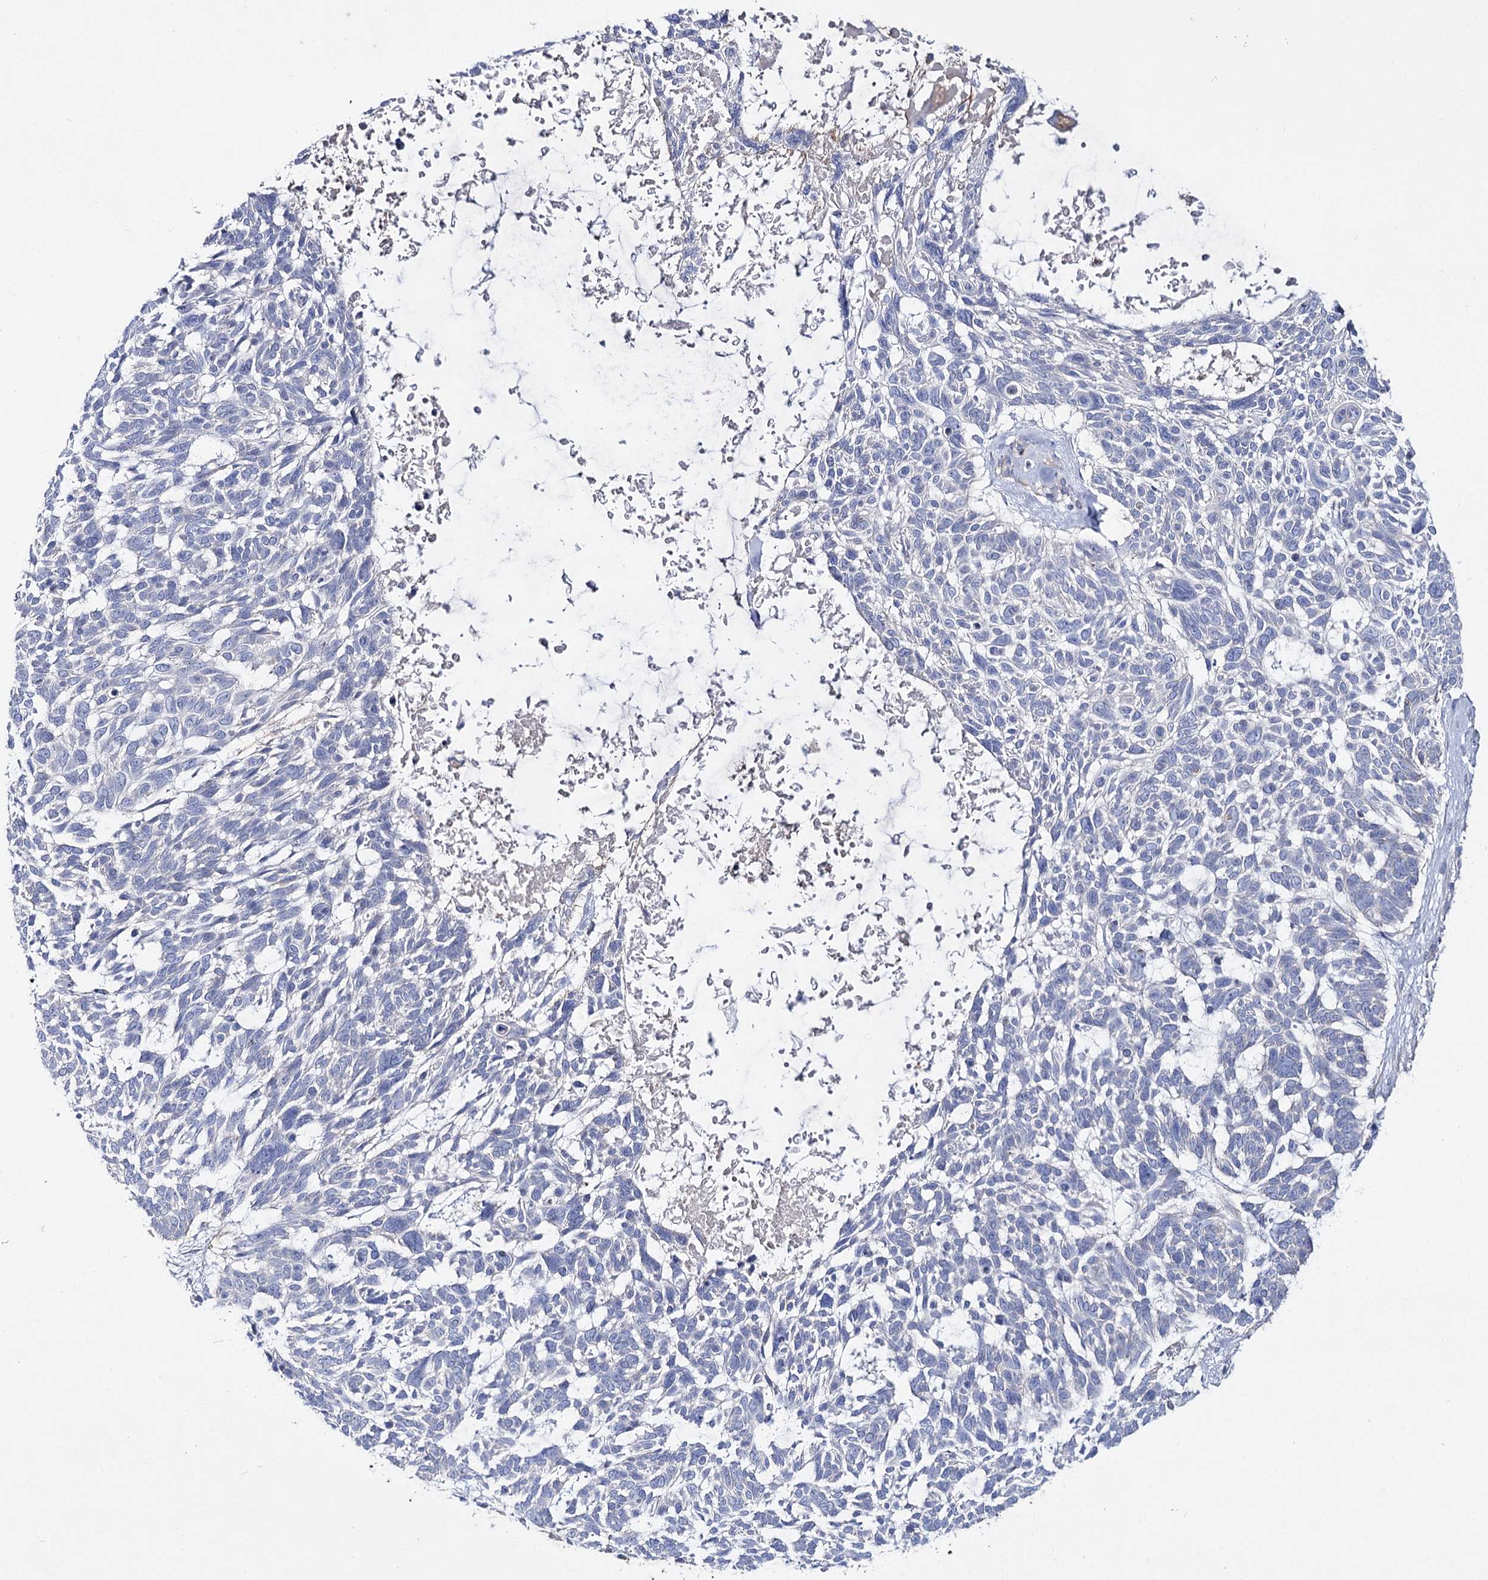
{"staining": {"intensity": "negative", "quantity": "none", "location": "none"}, "tissue": "skin cancer", "cell_type": "Tumor cells", "image_type": "cancer", "snomed": [{"axis": "morphology", "description": "Basal cell carcinoma"}, {"axis": "topography", "description": "Skin"}], "caption": "Skin cancer (basal cell carcinoma) stained for a protein using IHC exhibits no expression tumor cells.", "gene": "LRRC14B", "patient": {"sex": "male", "age": 88}}